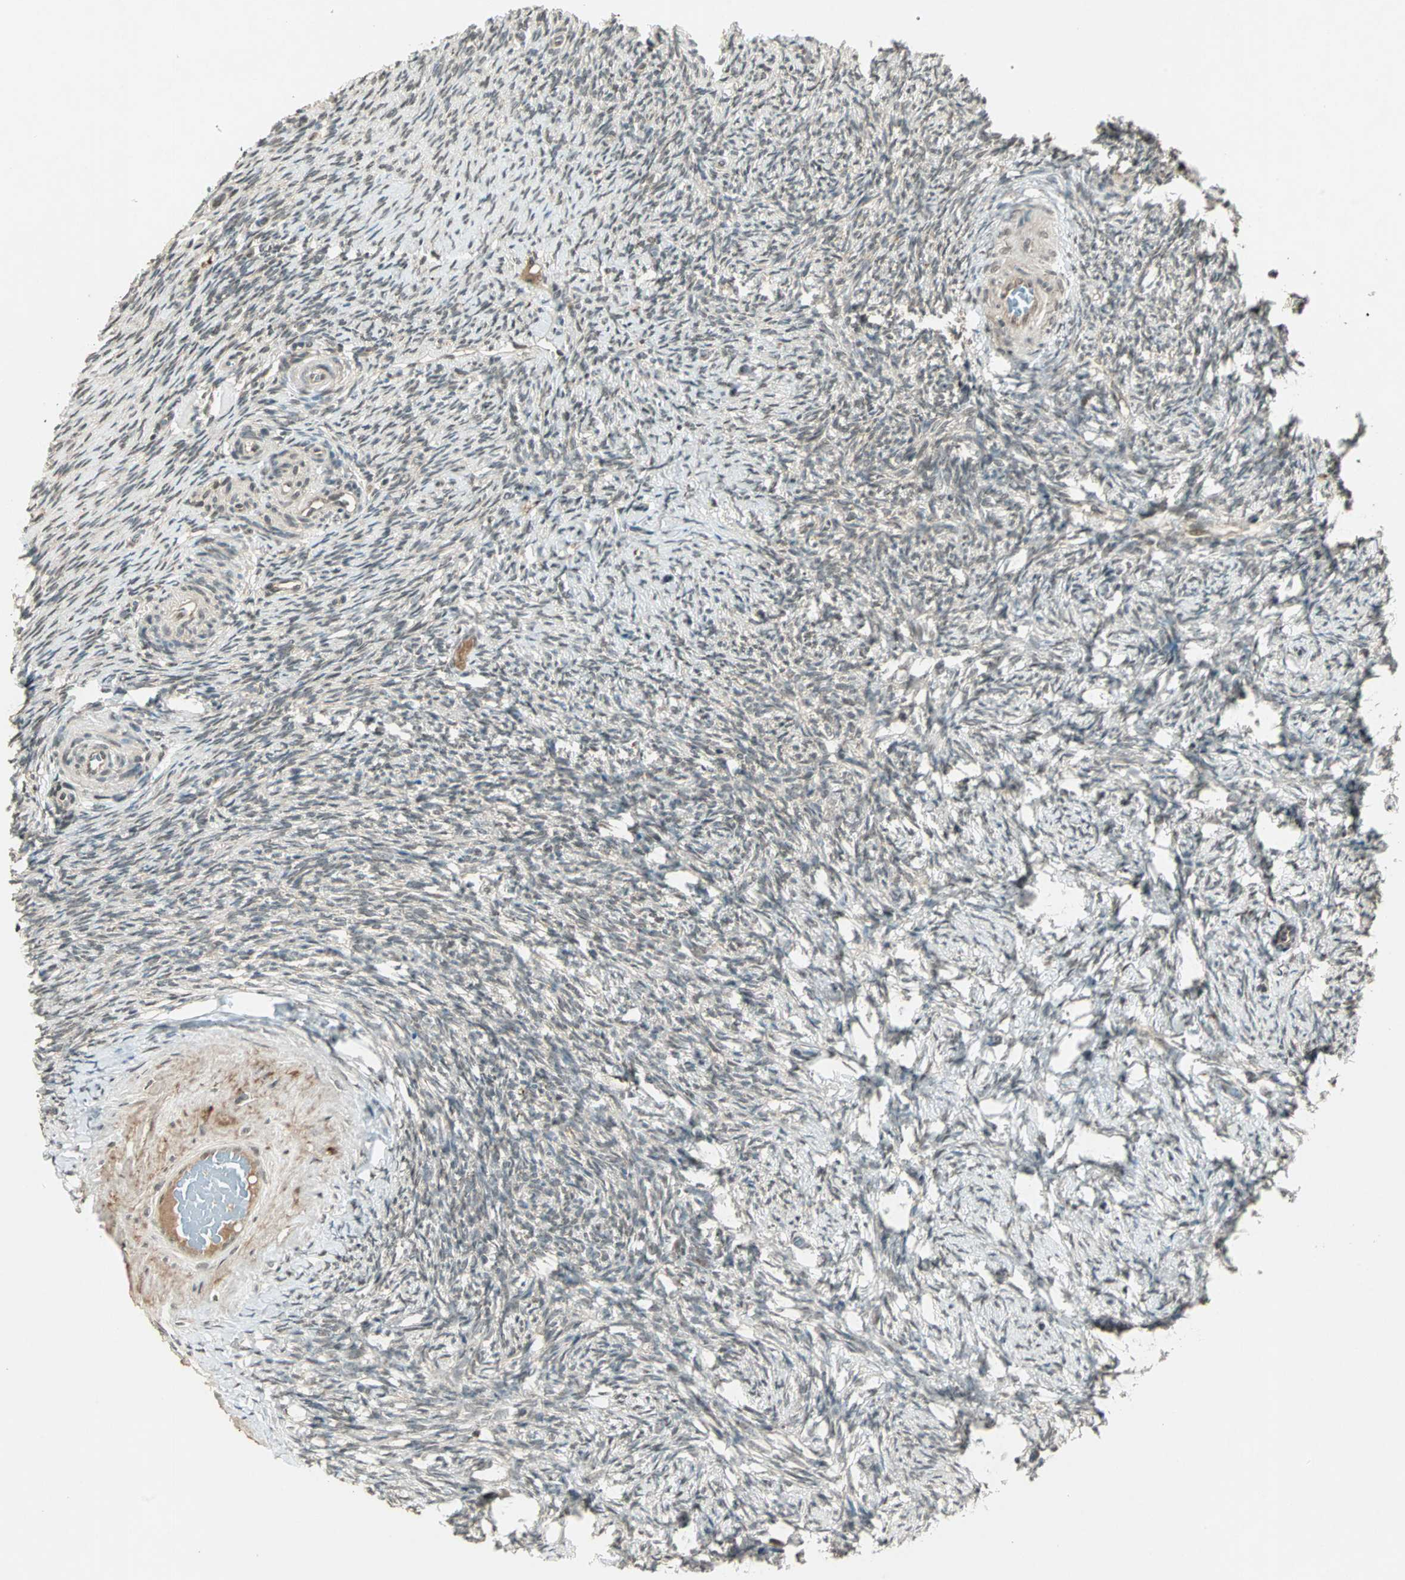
{"staining": {"intensity": "moderate", "quantity": ">75%", "location": "nuclear"}, "tissue": "ovary", "cell_type": "Follicle cells", "image_type": "normal", "snomed": [{"axis": "morphology", "description": "Normal tissue, NOS"}, {"axis": "topography", "description": "Ovary"}], "caption": "A medium amount of moderate nuclear staining is identified in approximately >75% of follicle cells in normal ovary.", "gene": "ZNF701", "patient": {"sex": "female", "age": 60}}